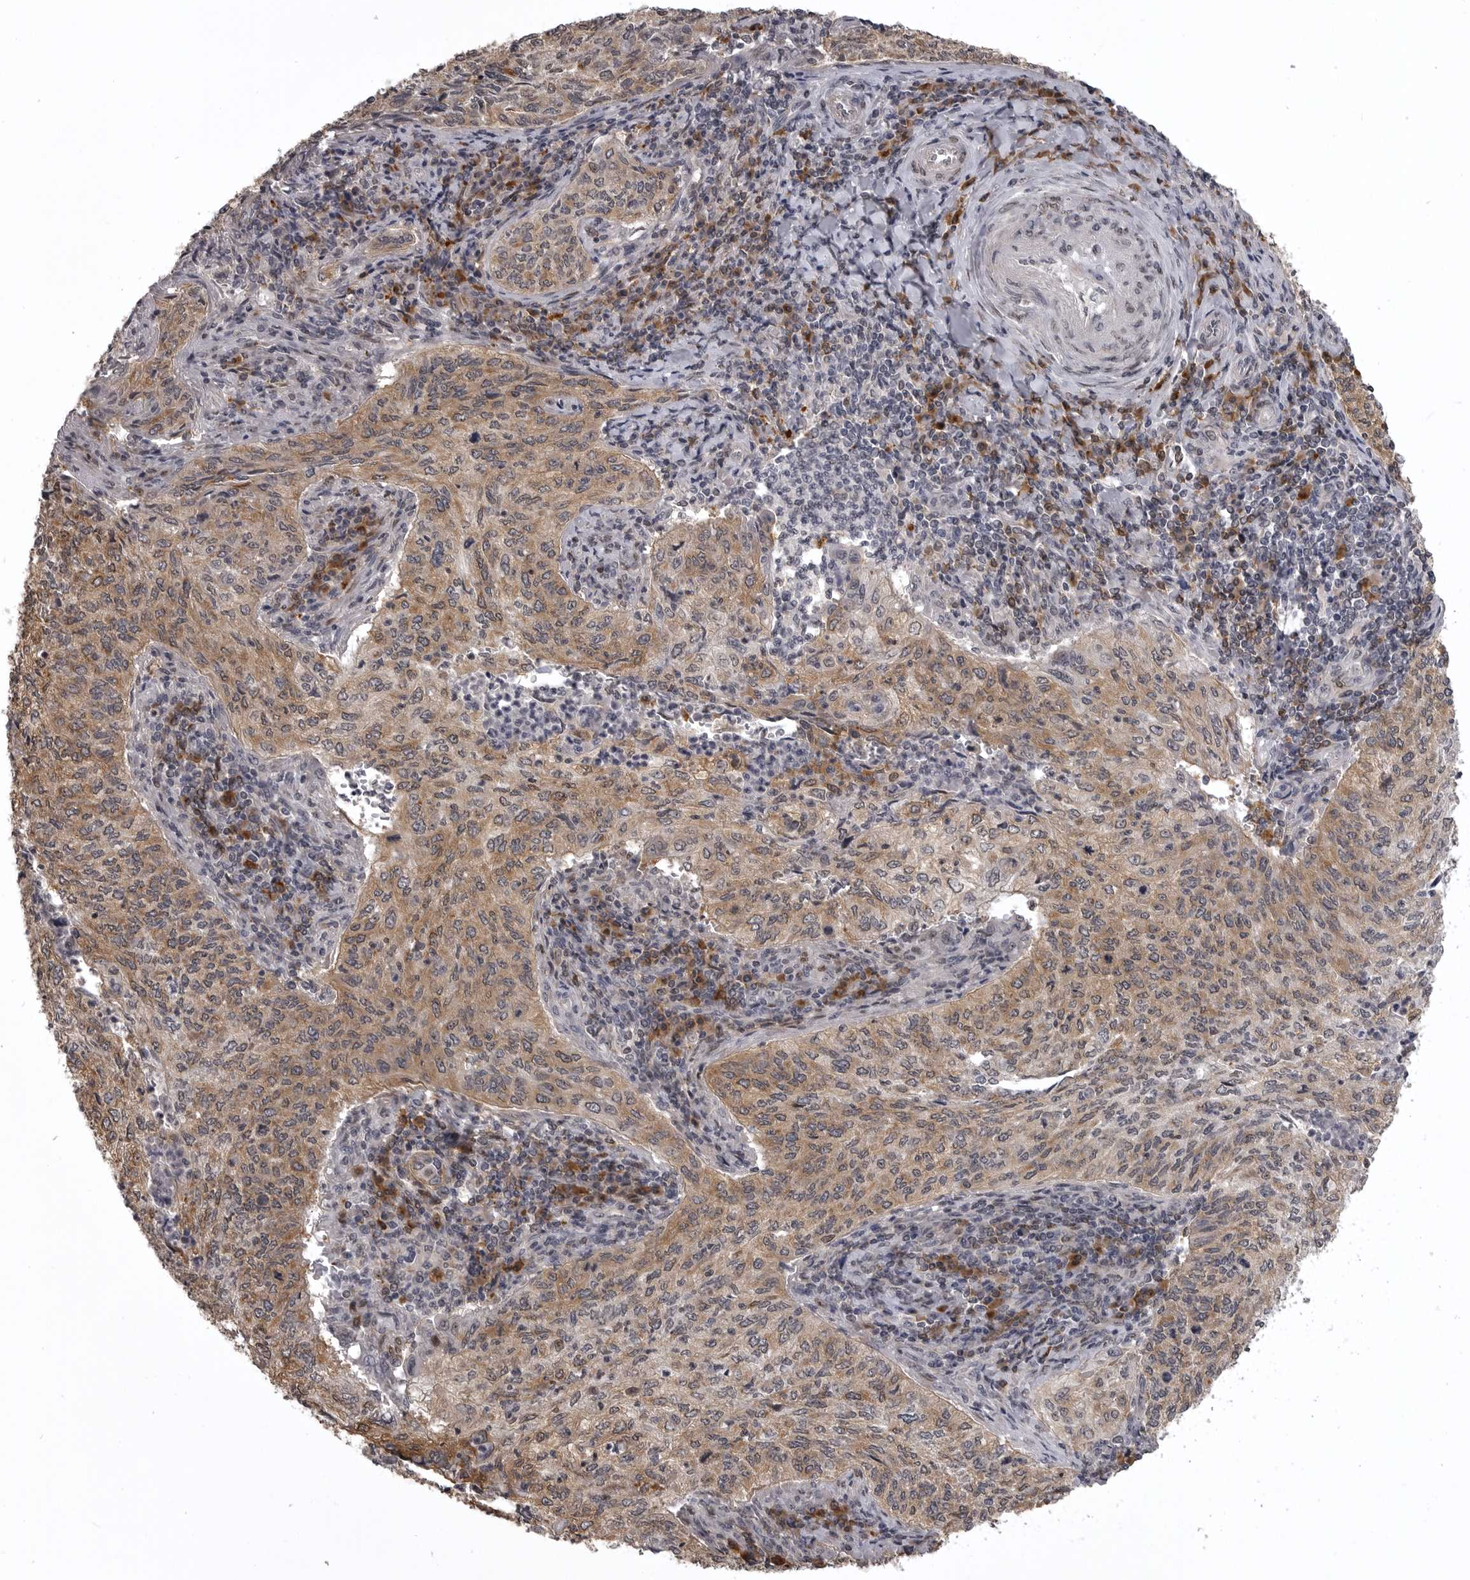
{"staining": {"intensity": "moderate", "quantity": ">75%", "location": "cytoplasmic/membranous"}, "tissue": "cervical cancer", "cell_type": "Tumor cells", "image_type": "cancer", "snomed": [{"axis": "morphology", "description": "Squamous cell carcinoma, NOS"}, {"axis": "topography", "description": "Cervix"}], "caption": "Protein analysis of squamous cell carcinoma (cervical) tissue shows moderate cytoplasmic/membranous positivity in approximately >75% of tumor cells.", "gene": "SNX16", "patient": {"sex": "female", "age": 30}}